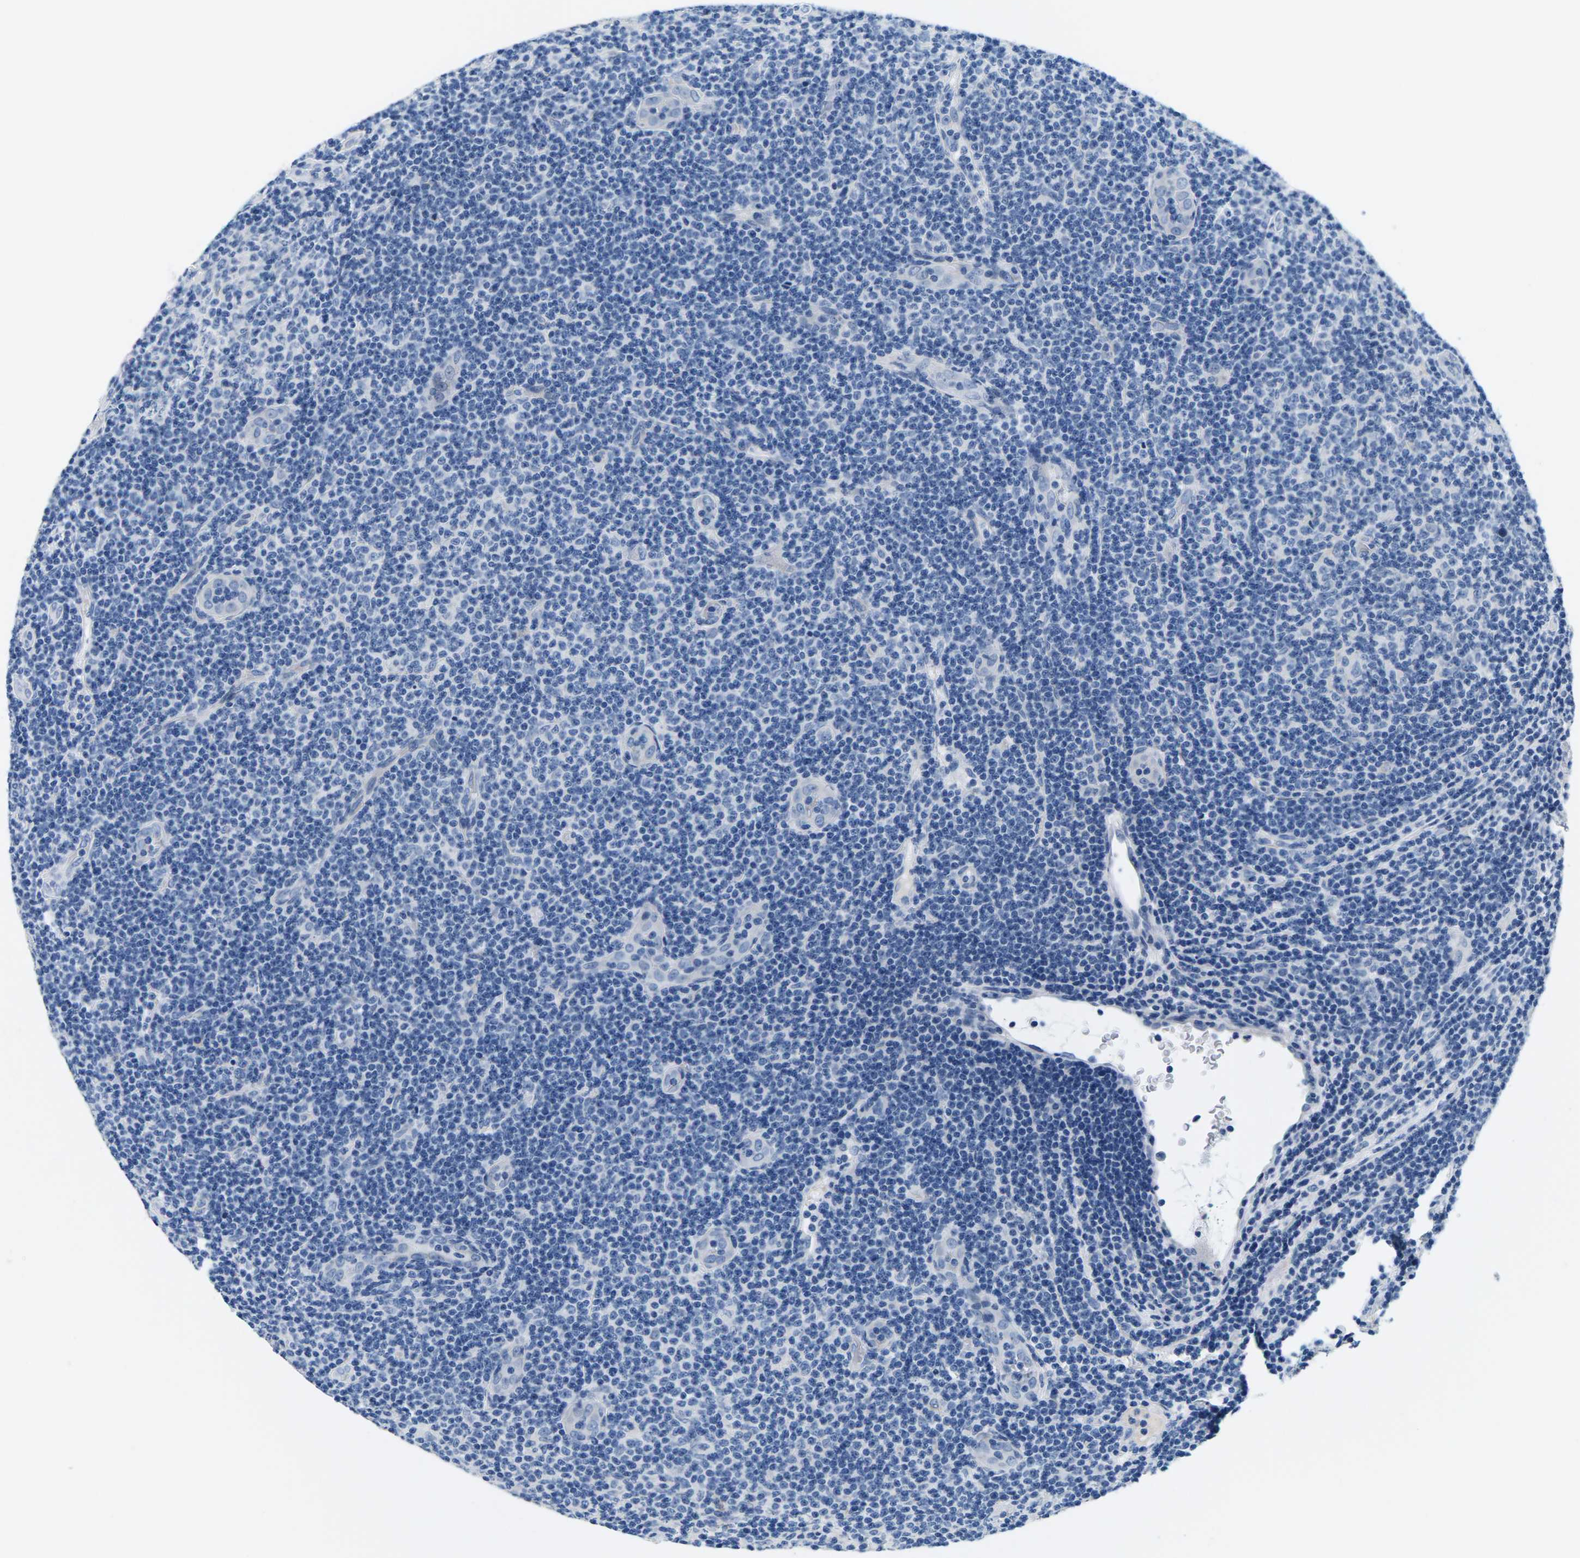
{"staining": {"intensity": "negative", "quantity": "none", "location": "none"}, "tissue": "lymphoma", "cell_type": "Tumor cells", "image_type": "cancer", "snomed": [{"axis": "morphology", "description": "Malignant lymphoma, non-Hodgkin's type, Low grade"}, {"axis": "topography", "description": "Lymph node"}], "caption": "Photomicrograph shows no significant protein expression in tumor cells of lymphoma.", "gene": "TSPAN2", "patient": {"sex": "male", "age": 83}}